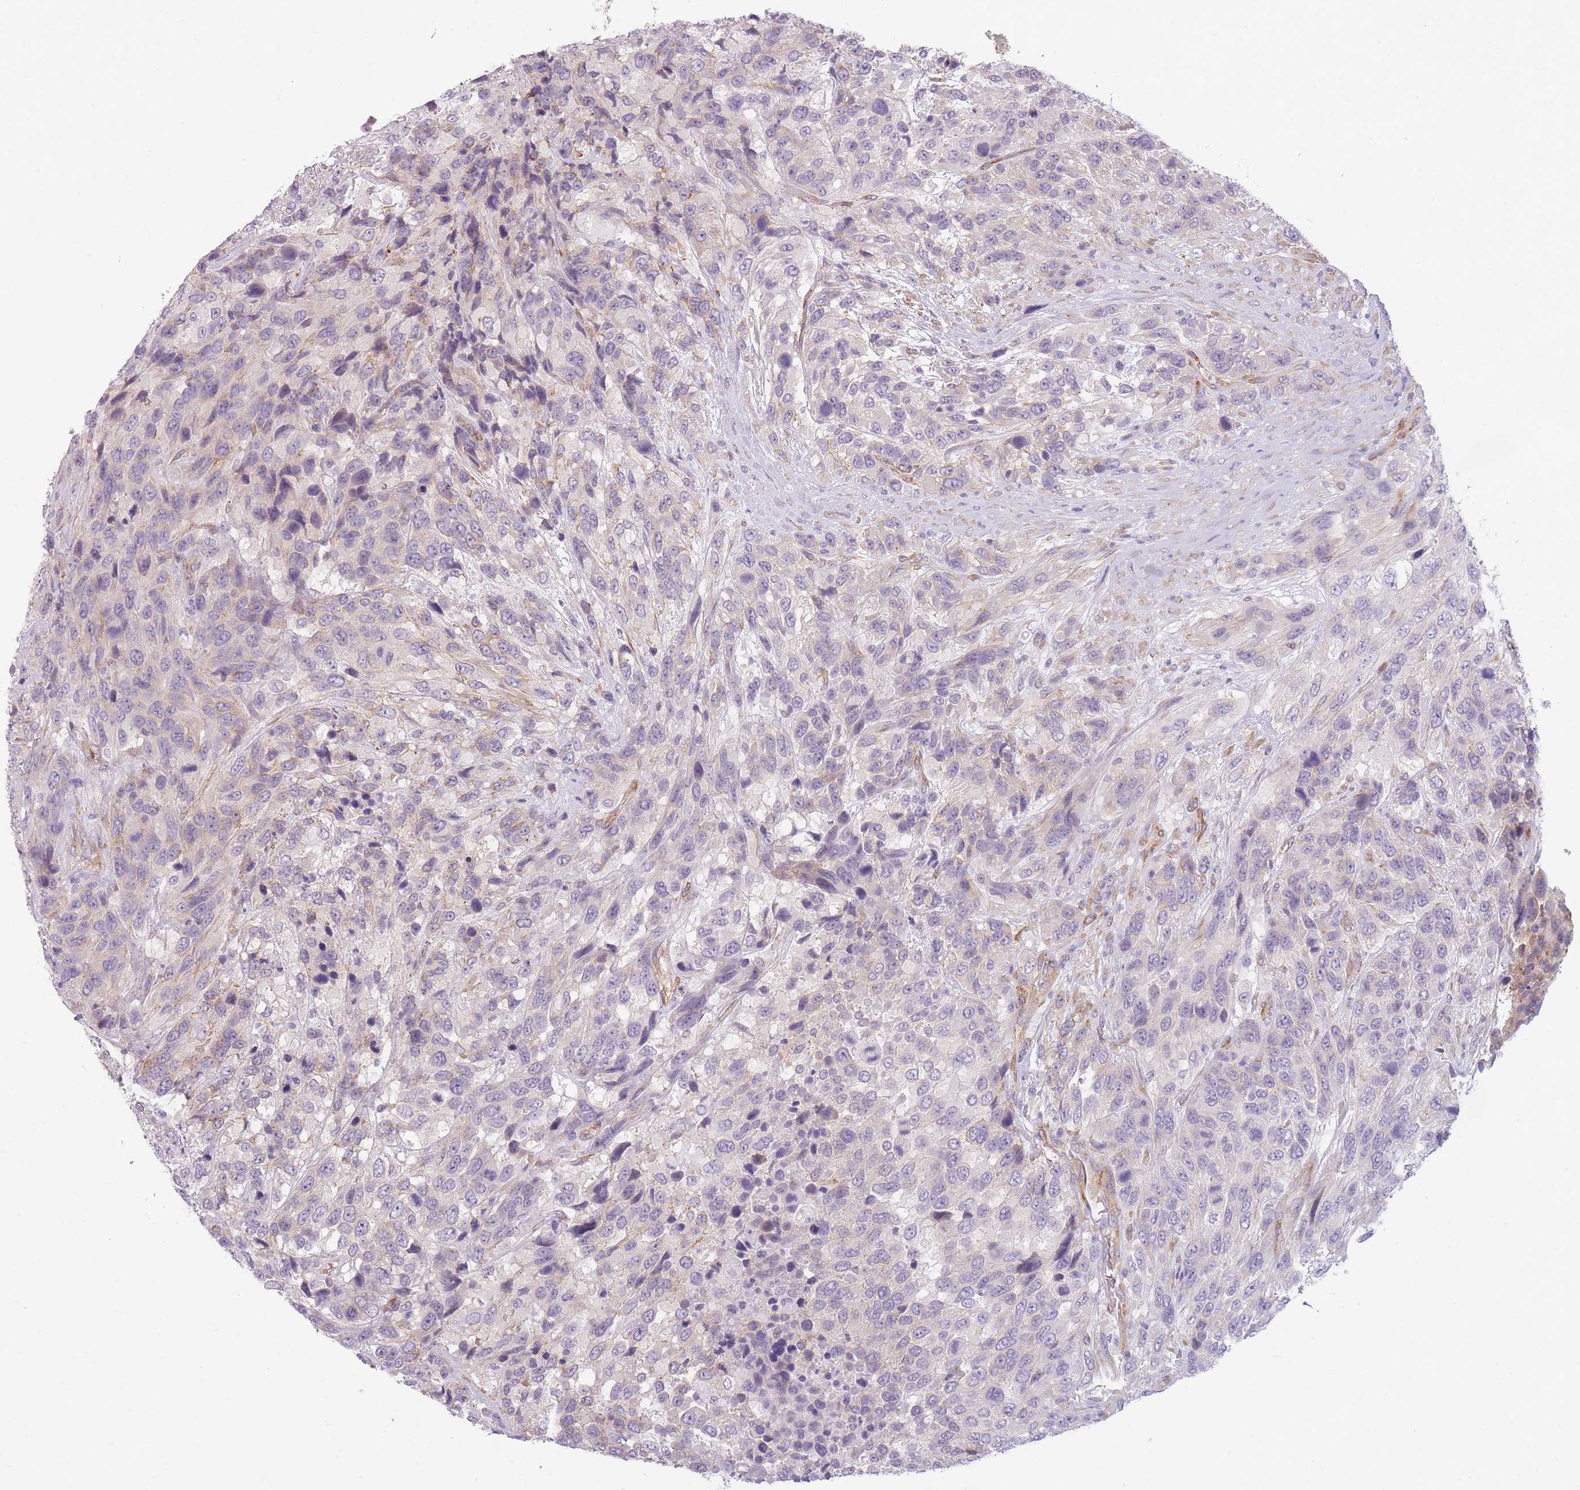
{"staining": {"intensity": "negative", "quantity": "none", "location": "none"}, "tissue": "urothelial cancer", "cell_type": "Tumor cells", "image_type": "cancer", "snomed": [{"axis": "morphology", "description": "Urothelial carcinoma, High grade"}, {"axis": "topography", "description": "Urinary bladder"}], "caption": "Immunohistochemical staining of urothelial carcinoma (high-grade) demonstrates no significant staining in tumor cells.", "gene": "OR6B3", "patient": {"sex": "female", "age": 70}}